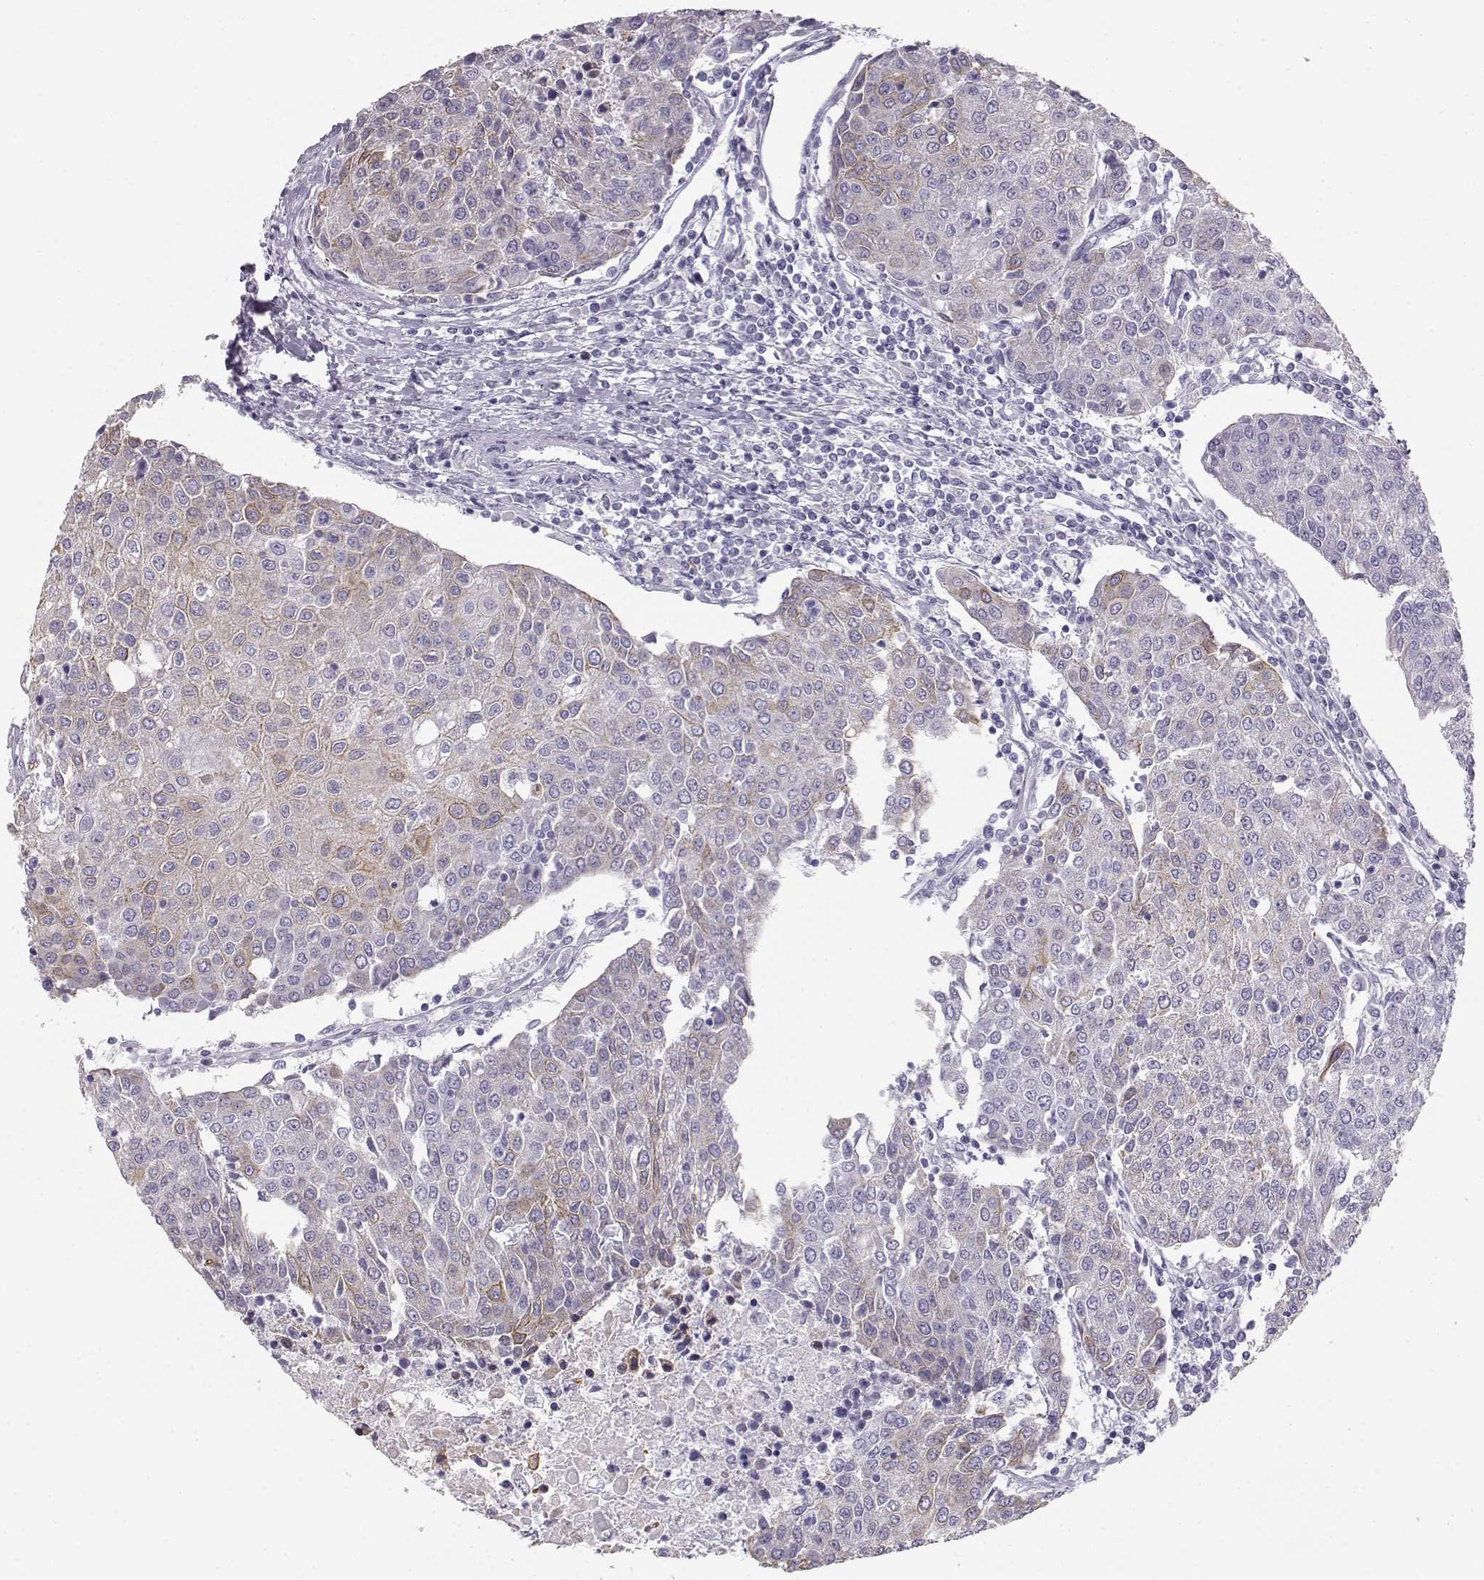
{"staining": {"intensity": "weak", "quantity": "25%-75%", "location": "cytoplasmic/membranous"}, "tissue": "urothelial cancer", "cell_type": "Tumor cells", "image_type": "cancer", "snomed": [{"axis": "morphology", "description": "Urothelial carcinoma, High grade"}, {"axis": "topography", "description": "Urinary bladder"}], "caption": "Immunohistochemical staining of urothelial cancer reveals low levels of weak cytoplasmic/membranous protein expression in approximately 25%-75% of tumor cells. (Brightfield microscopy of DAB IHC at high magnification).", "gene": "NUTM1", "patient": {"sex": "female", "age": 85}}